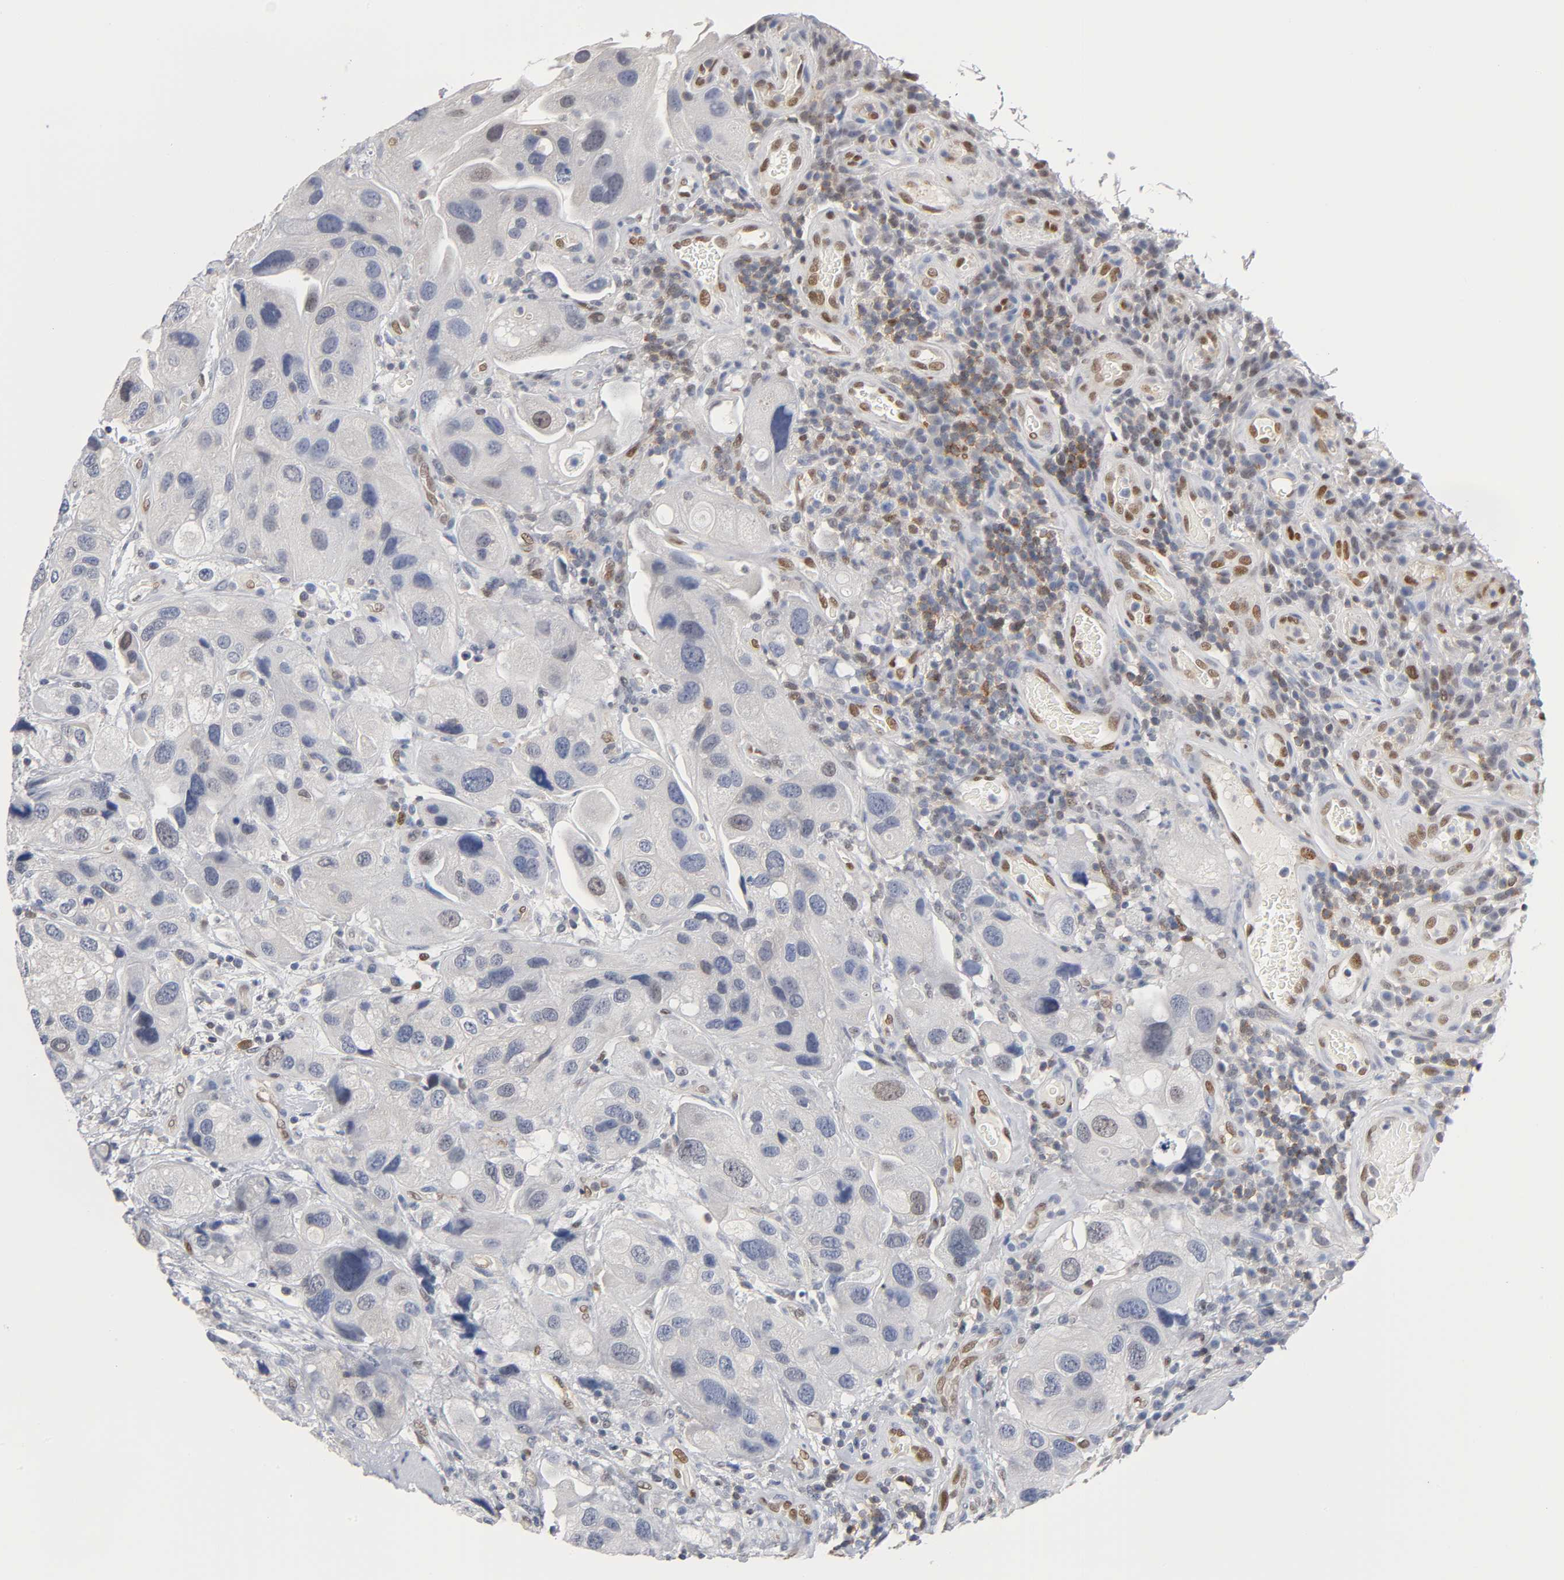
{"staining": {"intensity": "negative", "quantity": "none", "location": "none"}, "tissue": "urothelial cancer", "cell_type": "Tumor cells", "image_type": "cancer", "snomed": [{"axis": "morphology", "description": "Urothelial carcinoma, High grade"}, {"axis": "topography", "description": "Urinary bladder"}], "caption": "IHC of human urothelial cancer reveals no staining in tumor cells.", "gene": "NFATC1", "patient": {"sex": "female", "age": 64}}